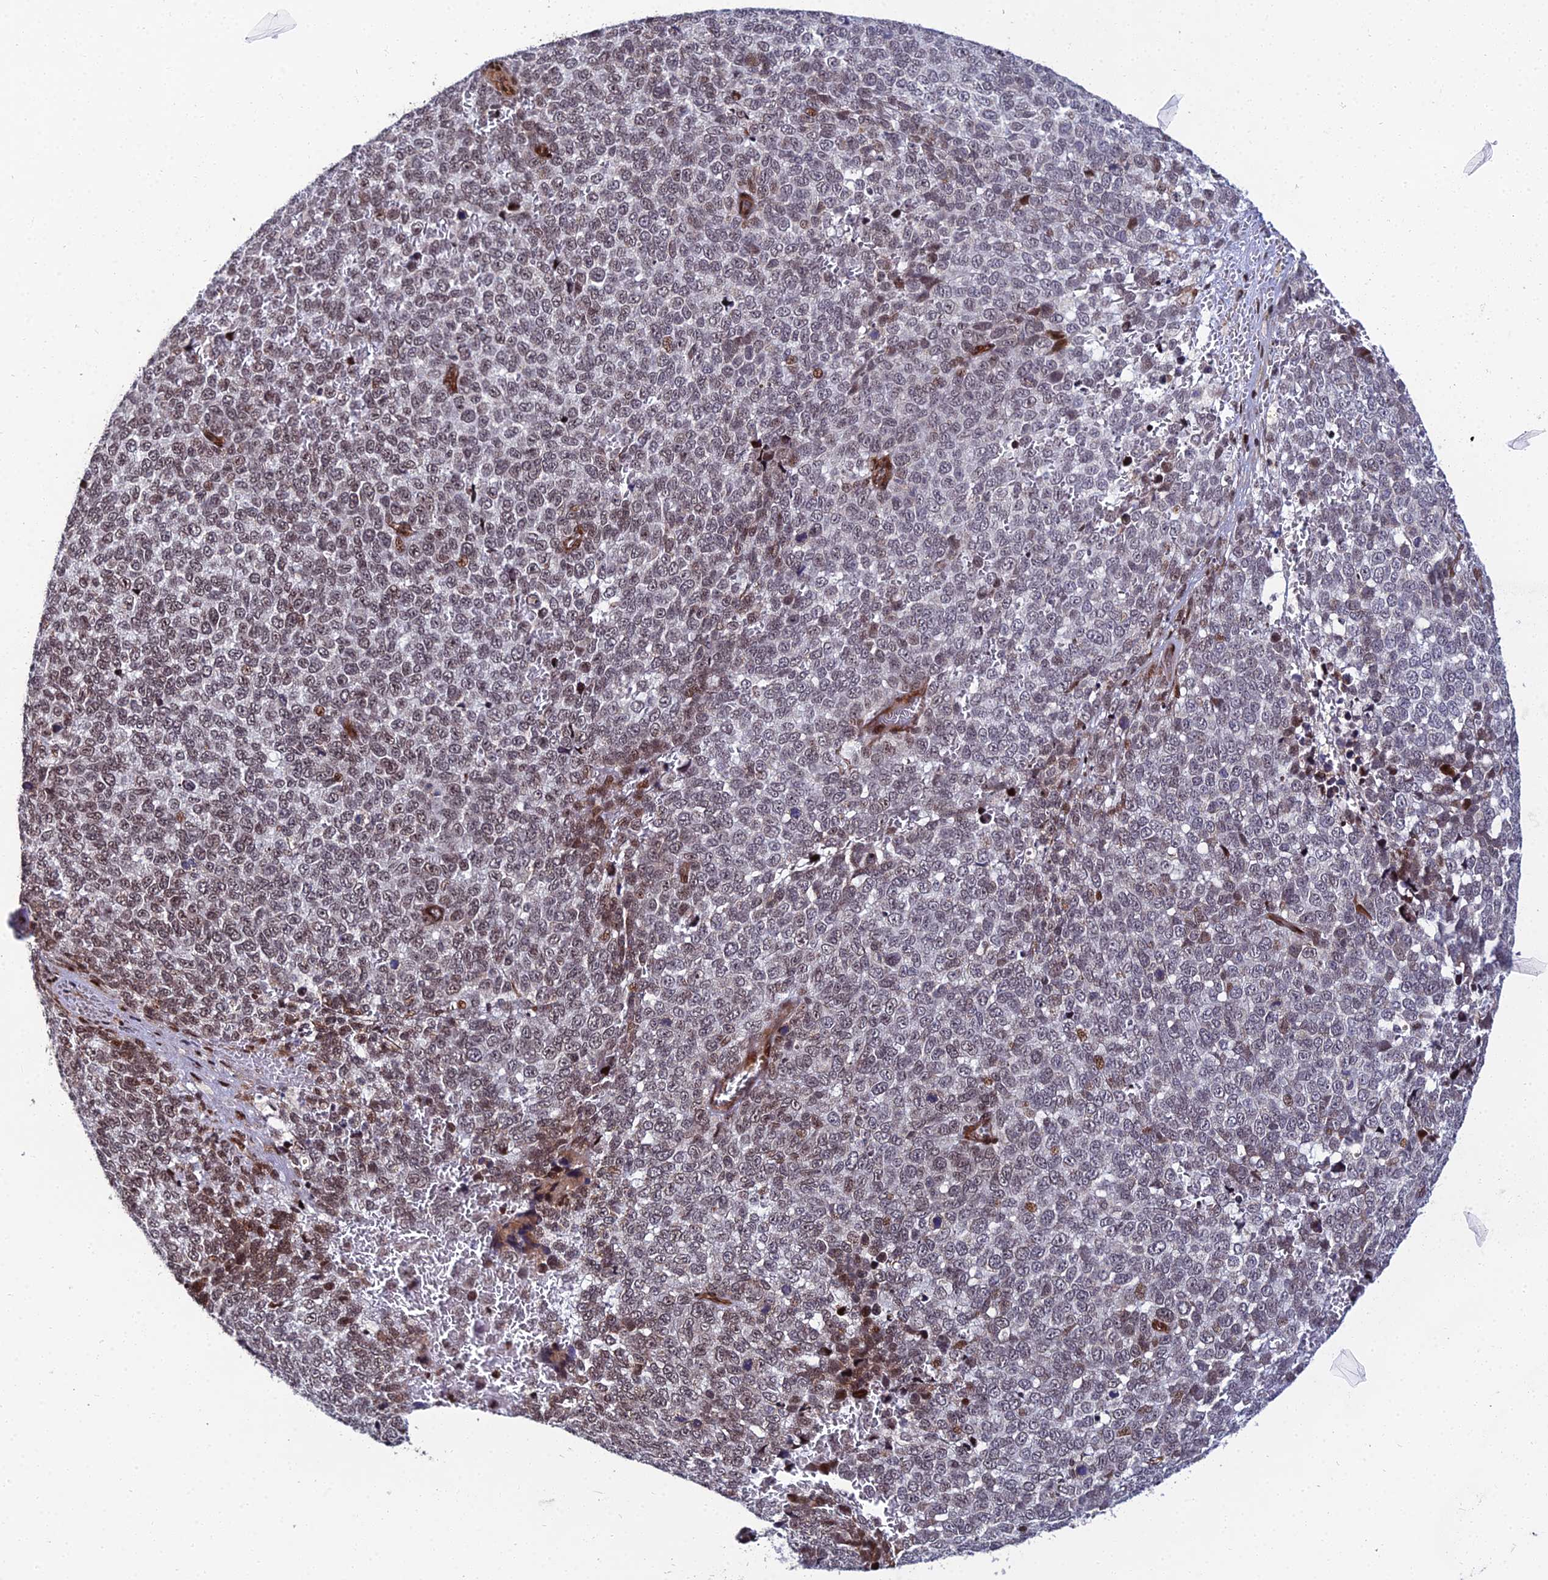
{"staining": {"intensity": "weak", "quantity": ">75%", "location": "nuclear"}, "tissue": "melanoma", "cell_type": "Tumor cells", "image_type": "cancer", "snomed": [{"axis": "morphology", "description": "Malignant melanoma, NOS"}, {"axis": "topography", "description": "Nose, NOS"}], "caption": "The immunohistochemical stain labels weak nuclear expression in tumor cells of malignant melanoma tissue.", "gene": "ZNF668", "patient": {"sex": "female", "age": 48}}